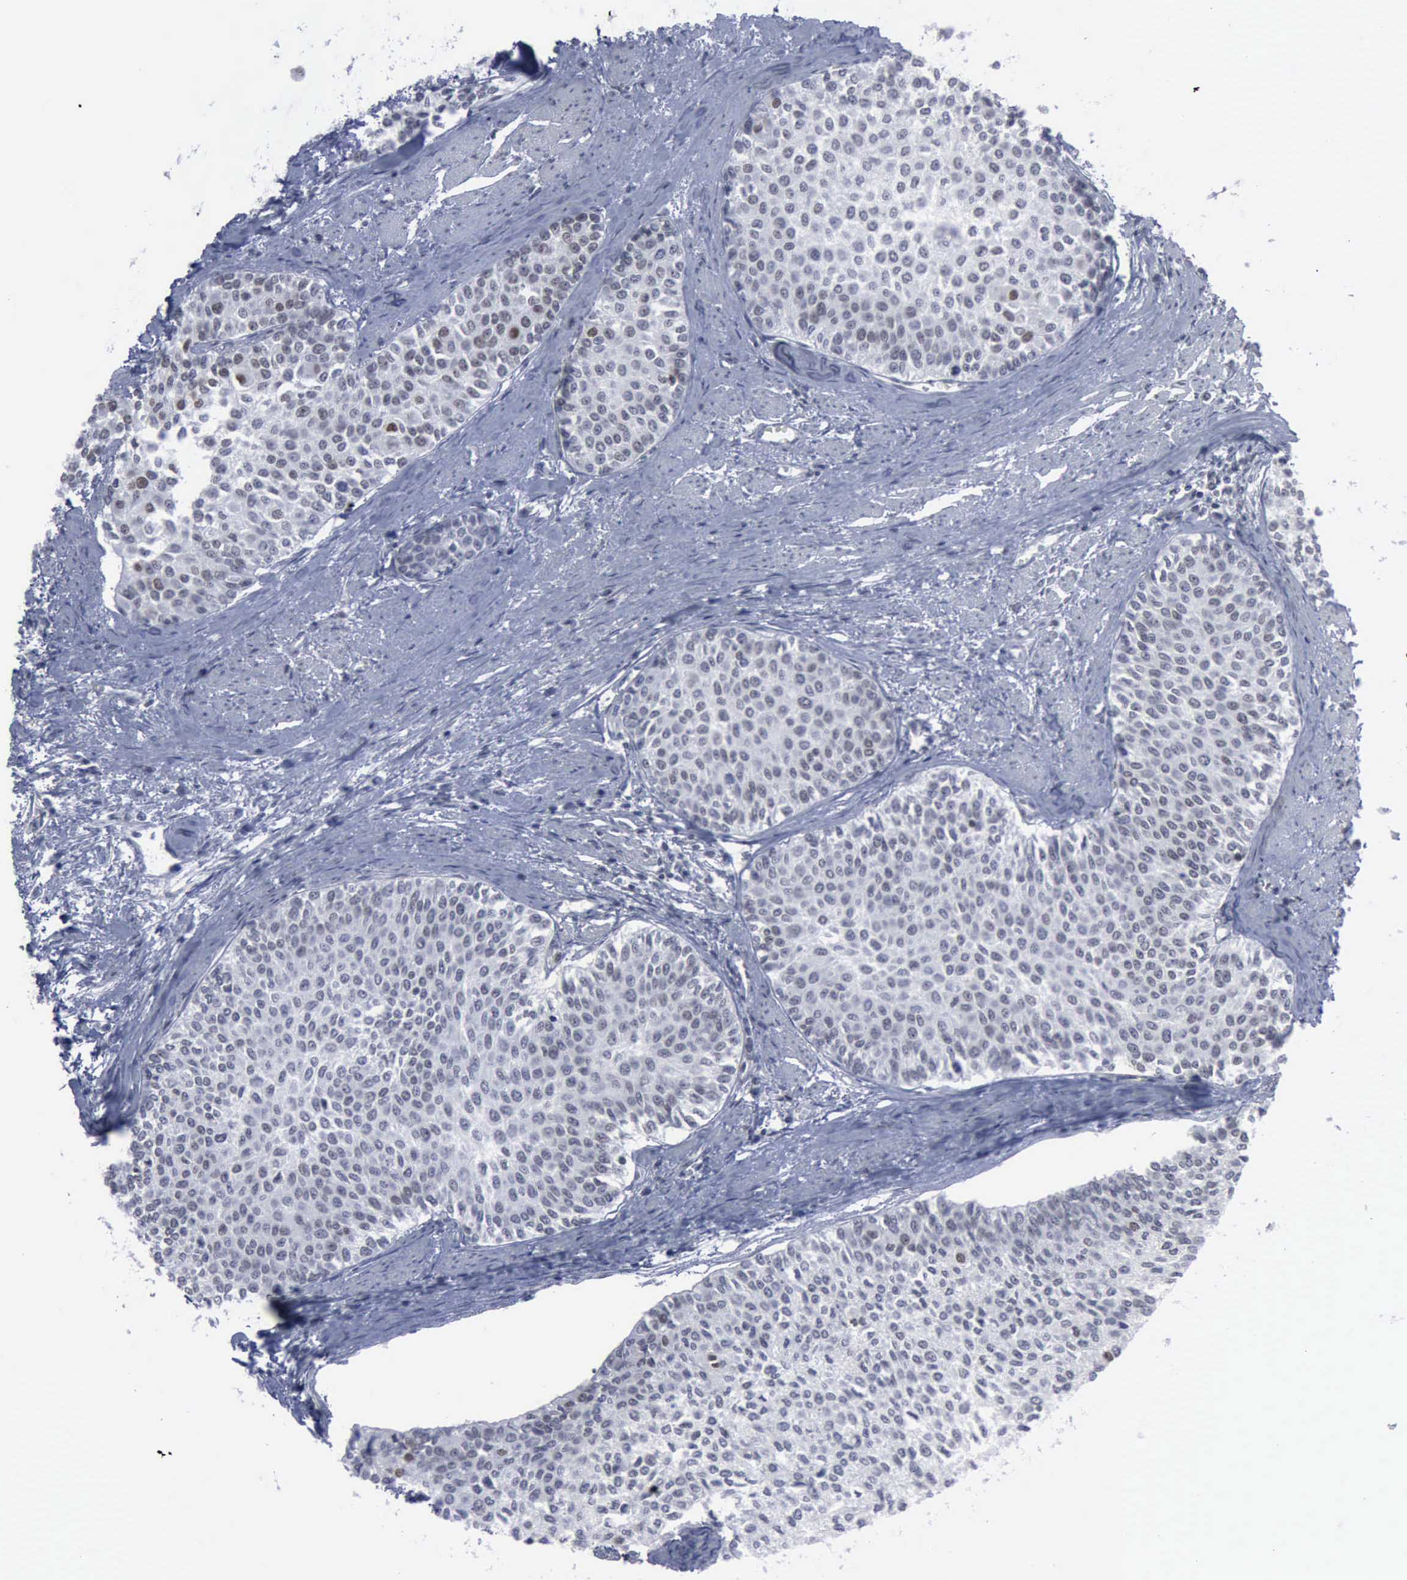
{"staining": {"intensity": "weak", "quantity": "<25%", "location": "nuclear"}, "tissue": "urothelial cancer", "cell_type": "Tumor cells", "image_type": "cancer", "snomed": [{"axis": "morphology", "description": "Urothelial carcinoma, Low grade"}, {"axis": "topography", "description": "Urinary bladder"}], "caption": "Urothelial cancer stained for a protein using immunohistochemistry (IHC) exhibits no expression tumor cells.", "gene": "XPA", "patient": {"sex": "female", "age": 73}}